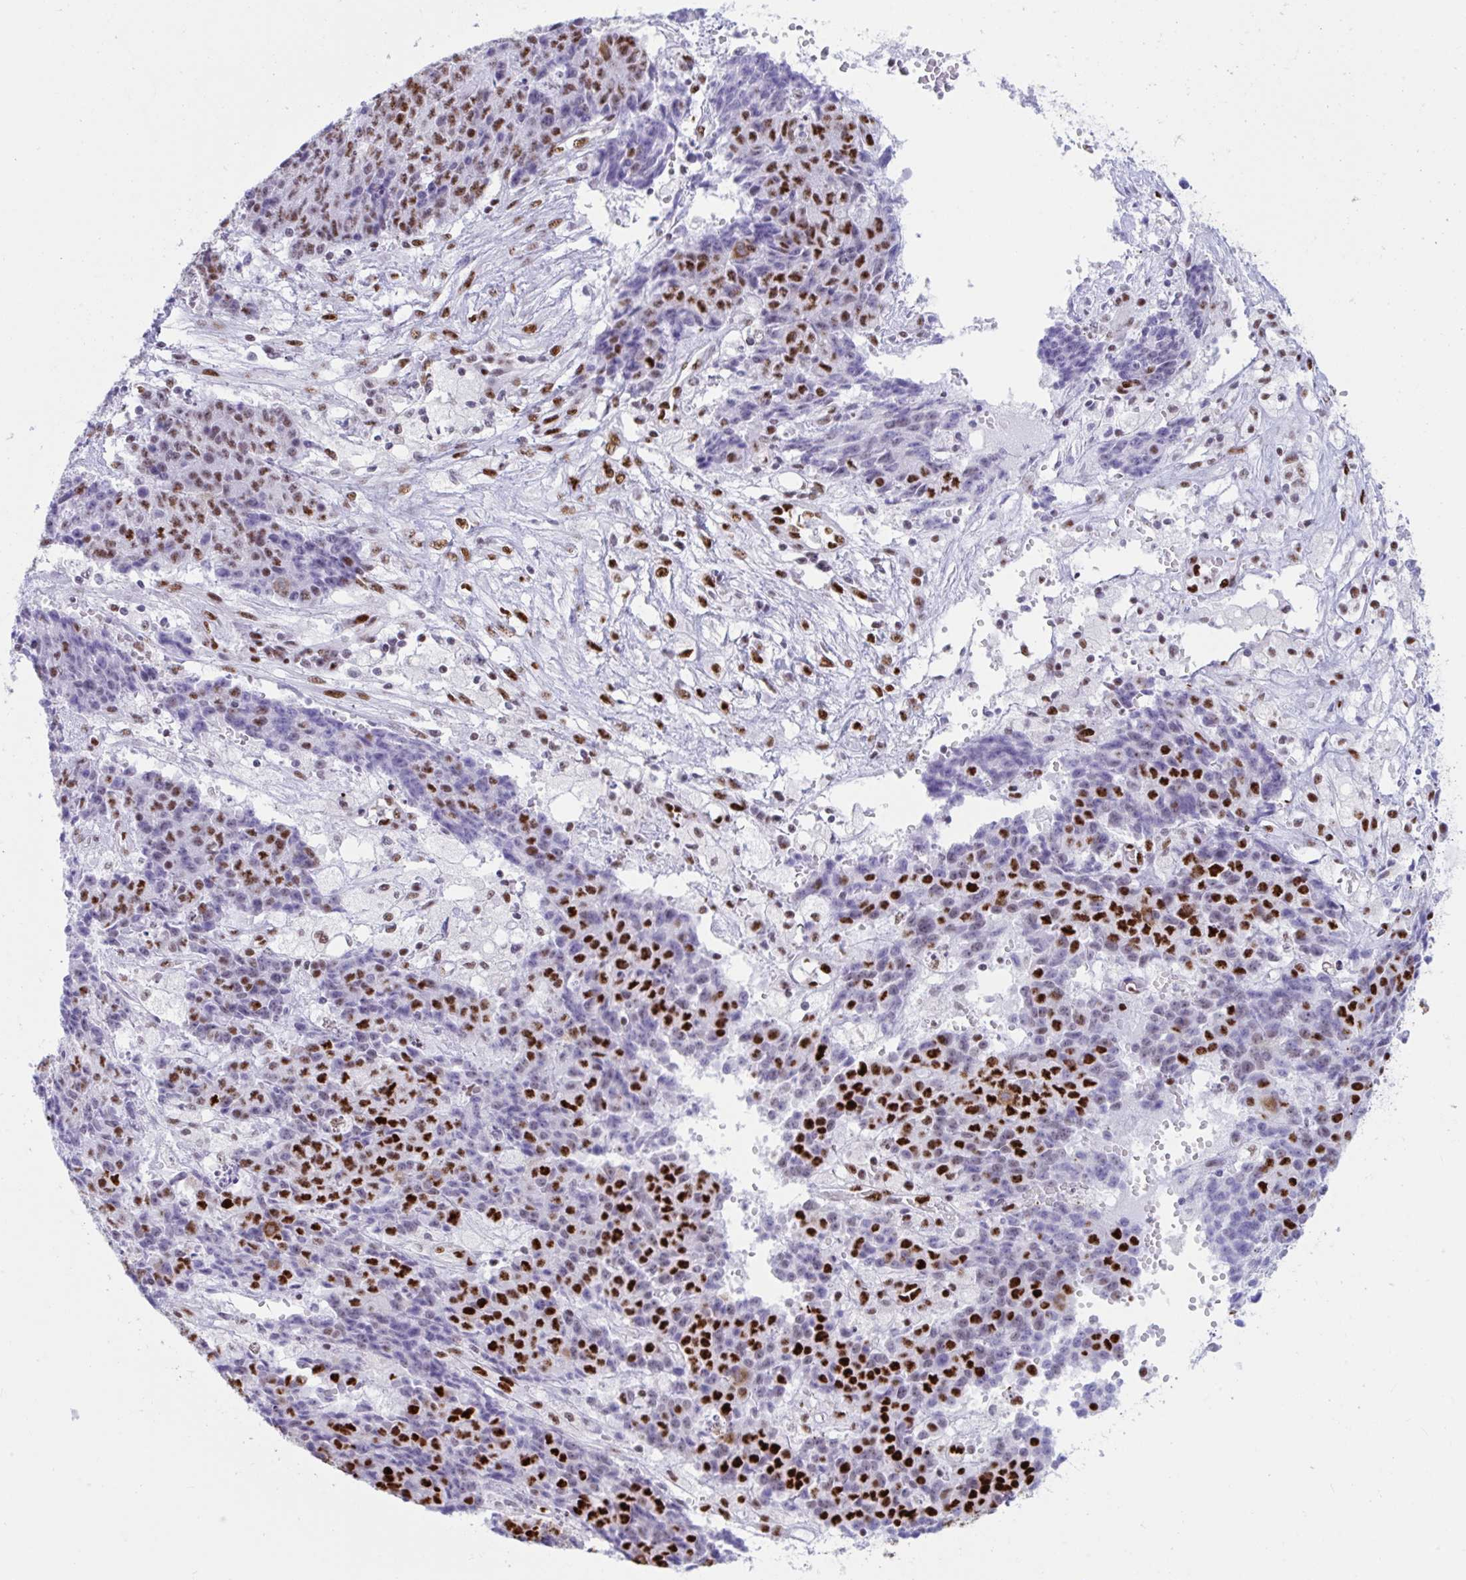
{"staining": {"intensity": "strong", "quantity": "25%-75%", "location": "nuclear"}, "tissue": "ovarian cancer", "cell_type": "Tumor cells", "image_type": "cancer", "snomed": [{"axis": "morphology", "description": "Carcinoma, endometroid"}, {"axis": "topography", "description": "Ovary"}], "caption": "About 25%-75% of tumor cells in ovarian endometroid carcinoma demonstrate strong nuclear protein positivity as visualized by brown immunohistochemical staining.", "gene": "IKZF2", "patient": {"sex": "female", "age": 42}}